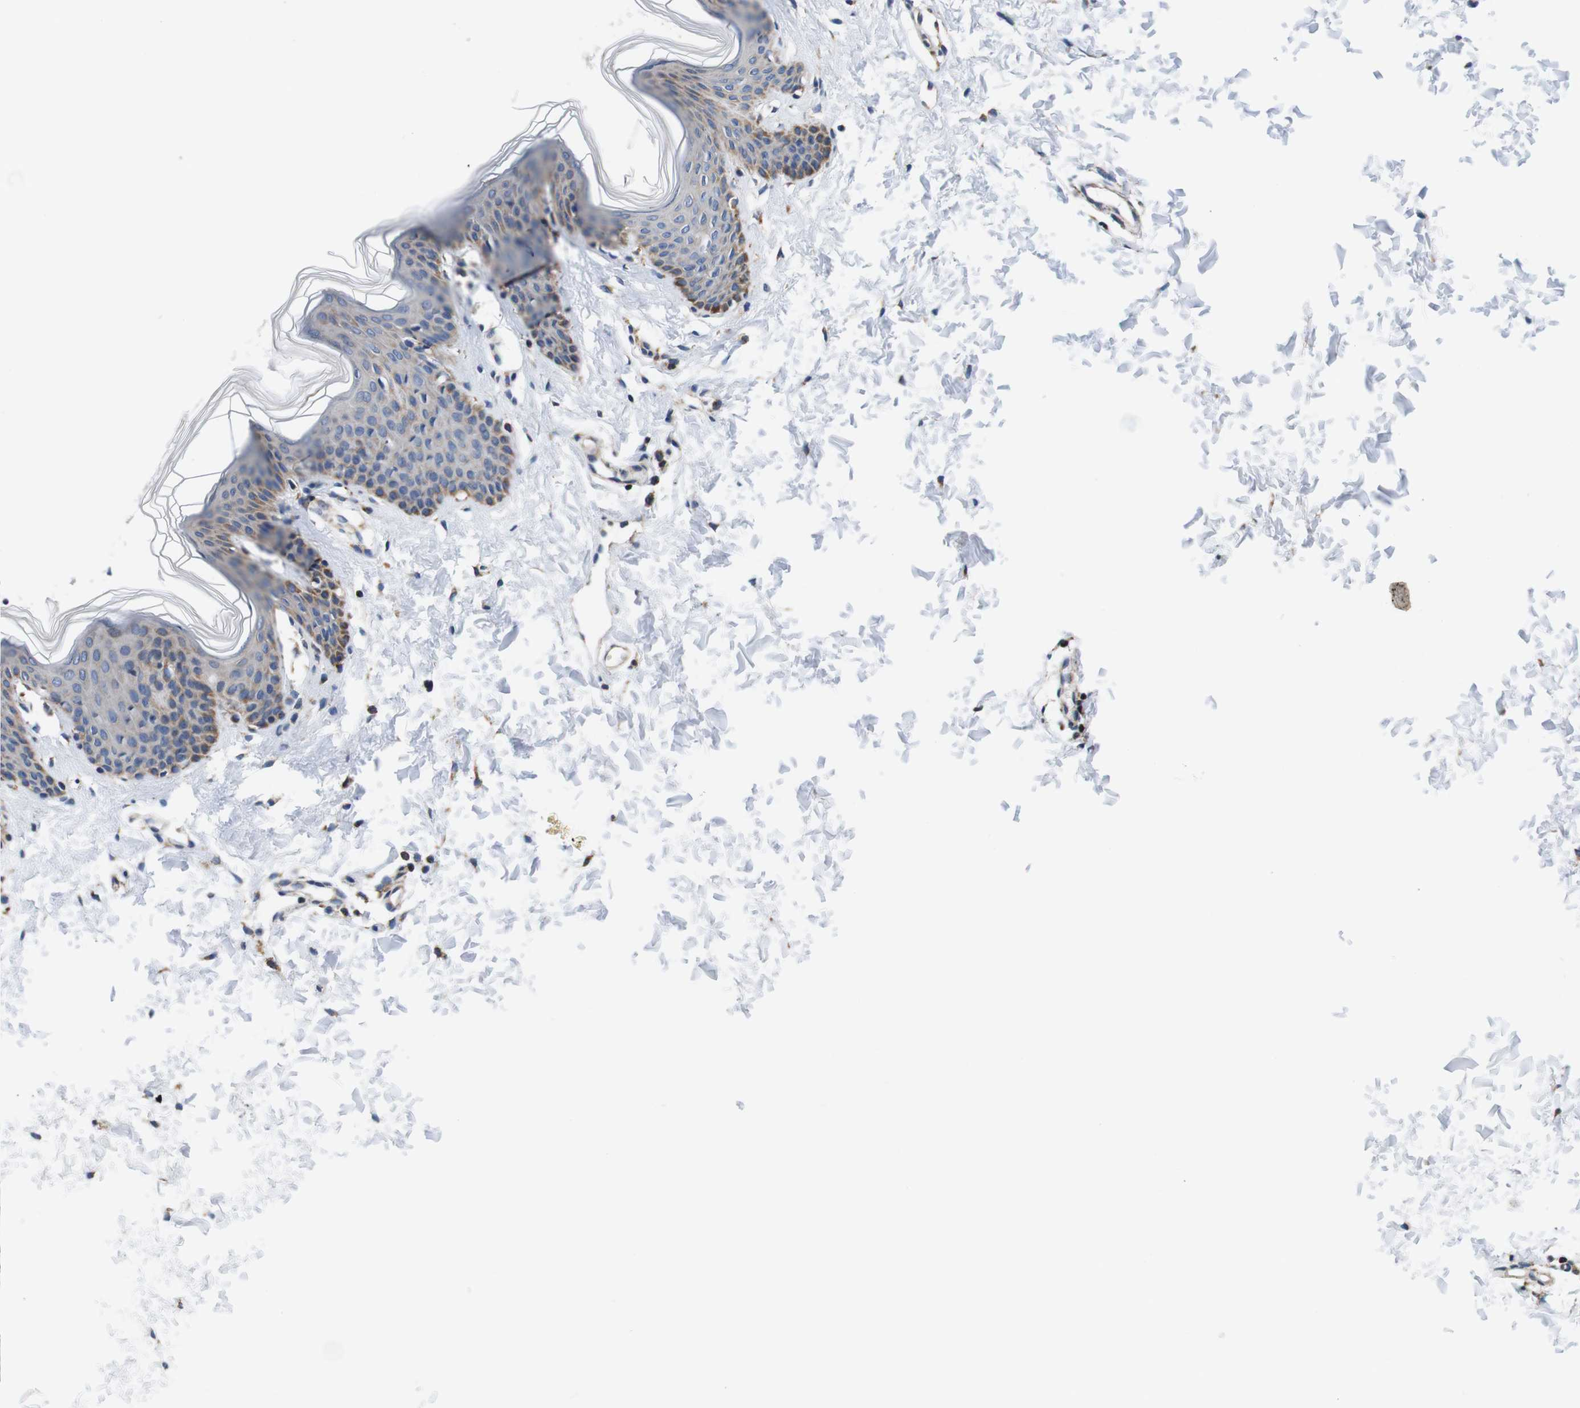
{"staining": {"intensity": "moderate", "quantity": ">75%", "location": "cytoplasmic/membranous"}, "tissue": "skin", "cell_type": "Fibroblasts", "image_type": "normal", "snomed": [{"axis": "morphology", "description": "Normal tissue, NOS"}, {"axis": "topography", "description": "Skin"}], "caption": "Skin stained for a protein exhibits moderate cytoplasmic/membranous positivity in fibroblasts. (DAB IHC, brown staining for protein, blue staining for nuclei).", "gene": "LRP4", "patient": {"sex": "female", "age": 17}}